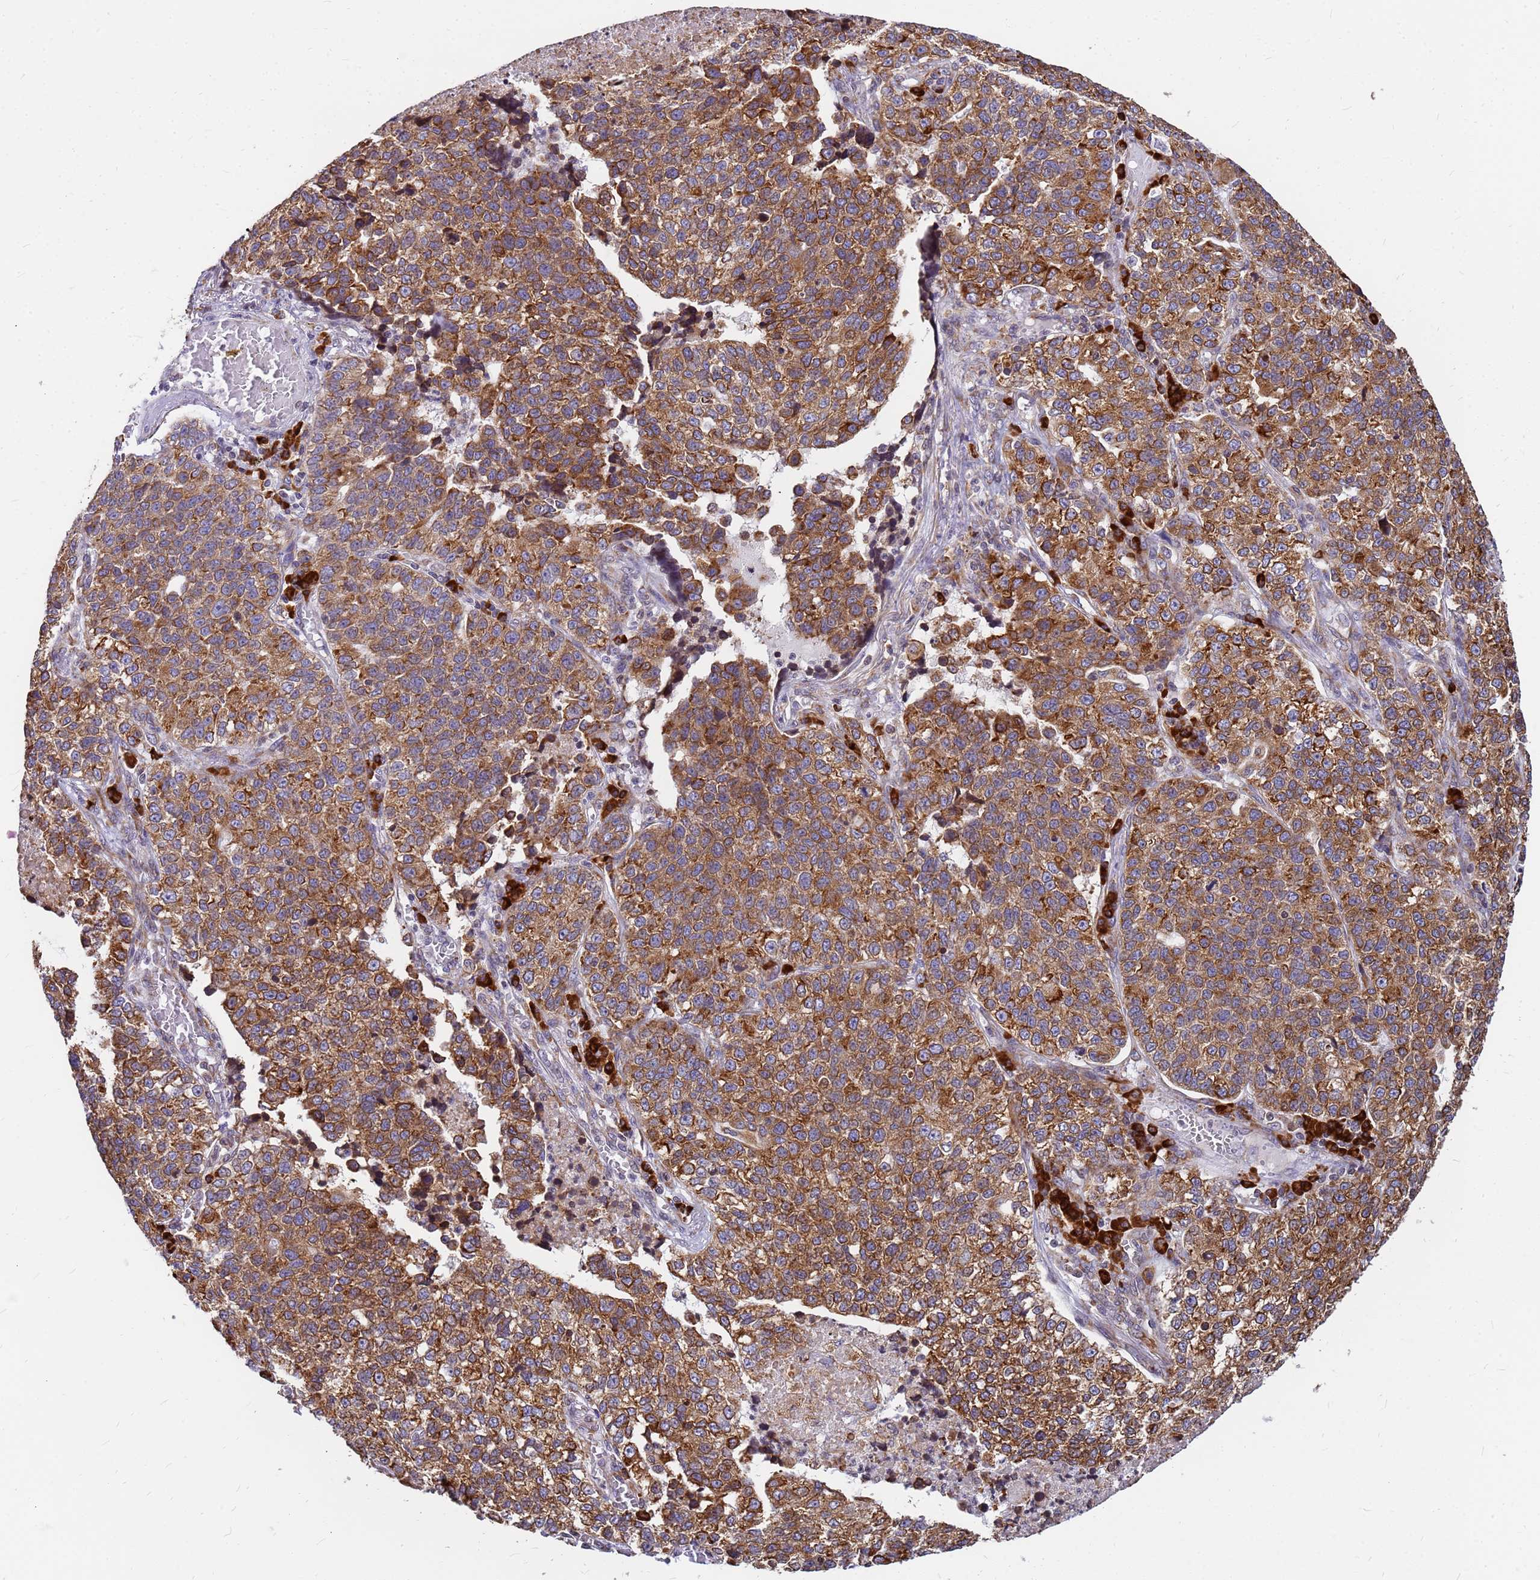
{"staining": {"intensity": "moderate", "quantity": ">75%", "location": "cytoplasmic/membranous"}, "tissue": "lung cancer", "cell_type": "Tumor cells", "image_type": "cancer", "snomed": [{"axis": "morphology", "description": "Adenocarcinoma, NOS"}, {"axis": "topography", "description": "Lung"}], "caption": "Immunohistochemical staining of lung cancer shows medium levels of moderate cytoplasmic/membranous staining in about >75% of tumor cells.", "gene": "SSR4", "patient": {"sex": "male", "age": 49}}